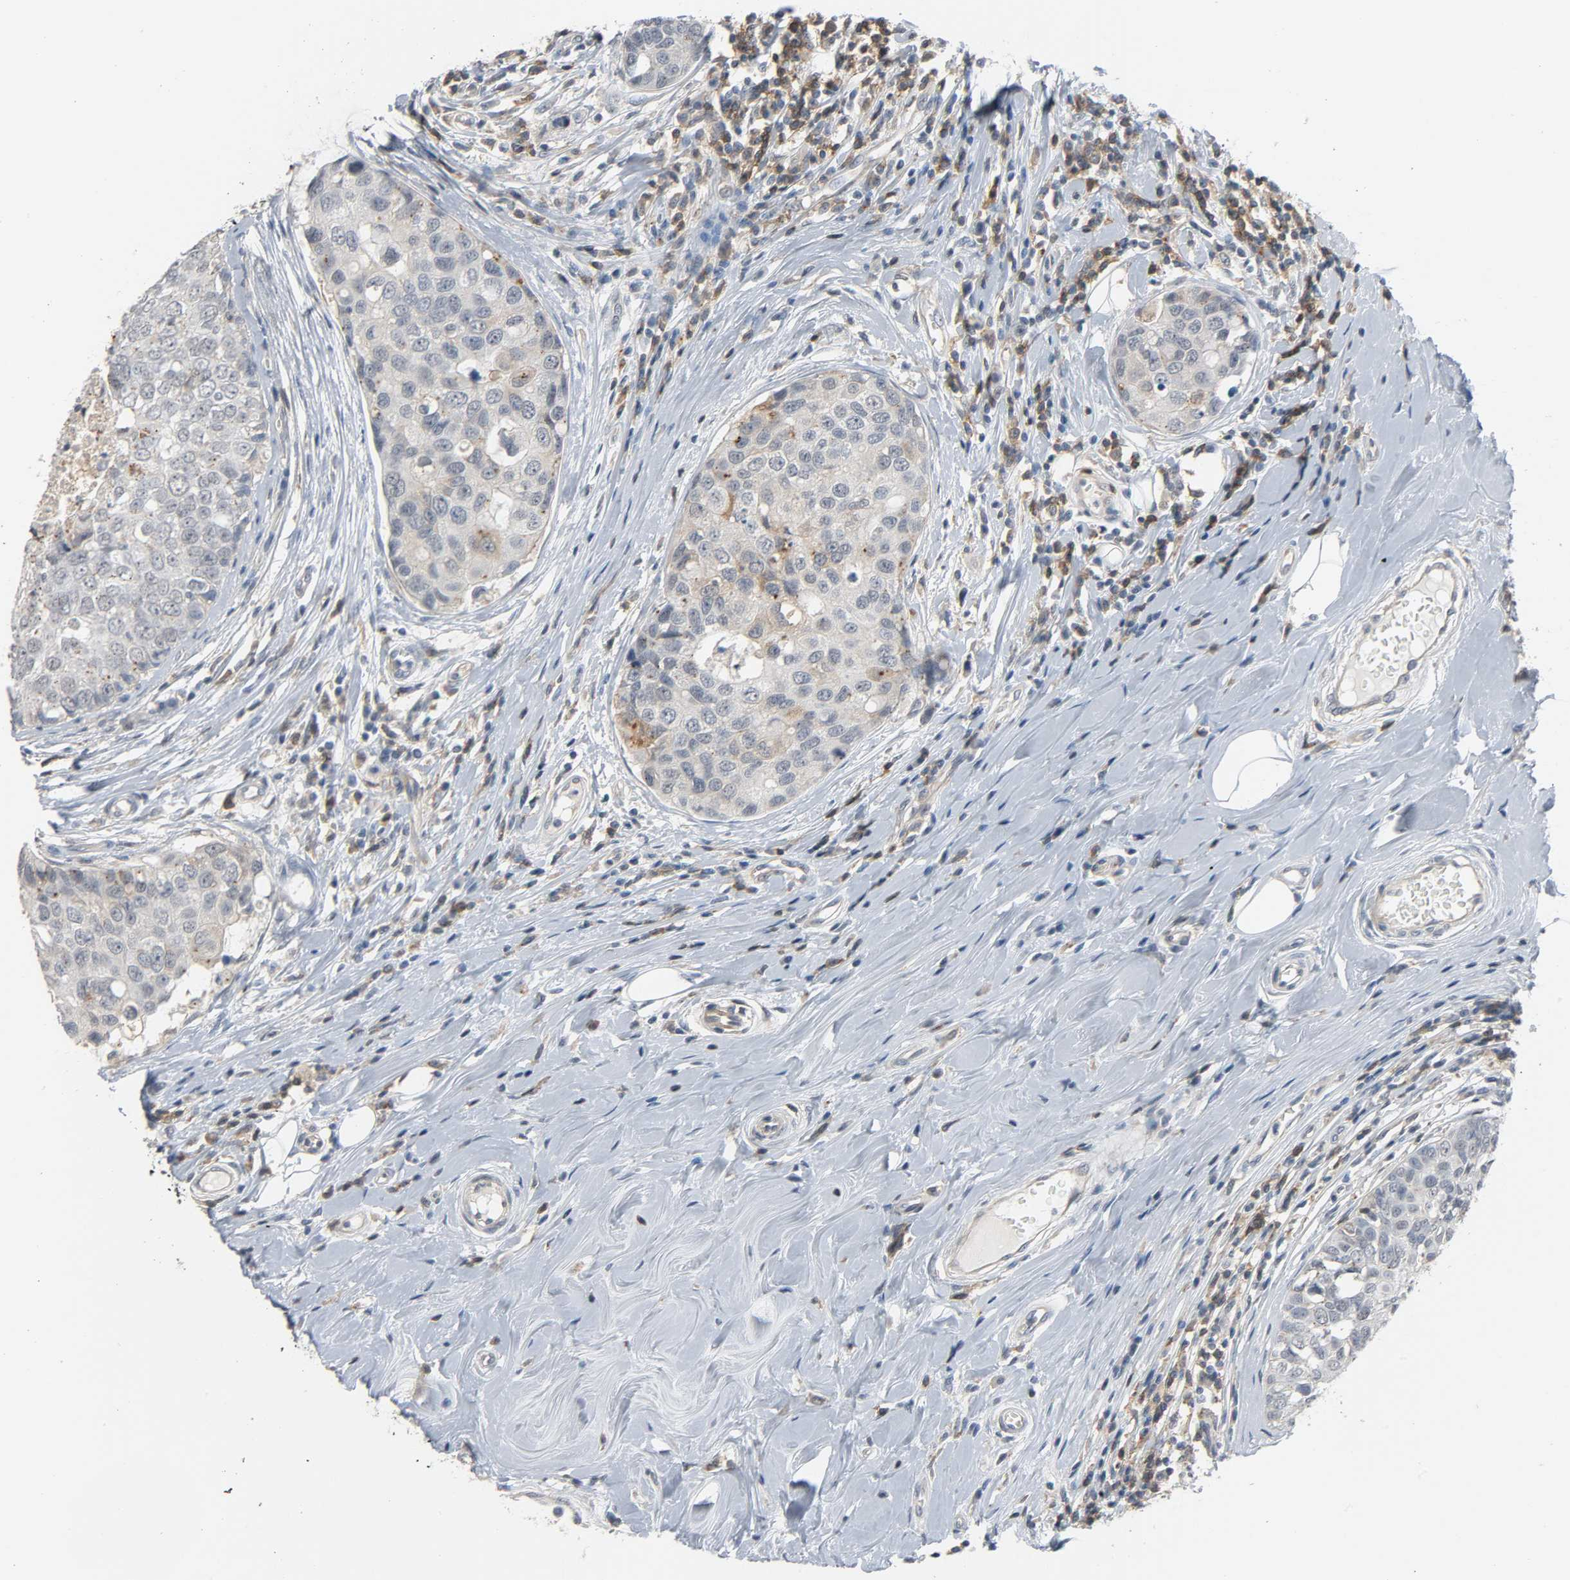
{"staining": {"intensity": "weak", "quantity": "<25%", "location": "cytoplasmic/membranous"}, "tissue": "breast cancer", "cell_type": "Tumor cells", "image_type": "cancer", "snomed": [{"axis": "morphology", "description": "Duct carcinoma"}, {"axis": "topography", "description": "Breast"}], "caption": "Tumor cells are negative for protein expression in human breast cancer. Brightfield microscopy of immunohistochemistry stained with DAB (3,3'-diaminobenzidine) (brown) and hematoxylin (blue), captured at high magnification.", "gene": "CD4", "patient": {"sex": "female", "age": 27}}